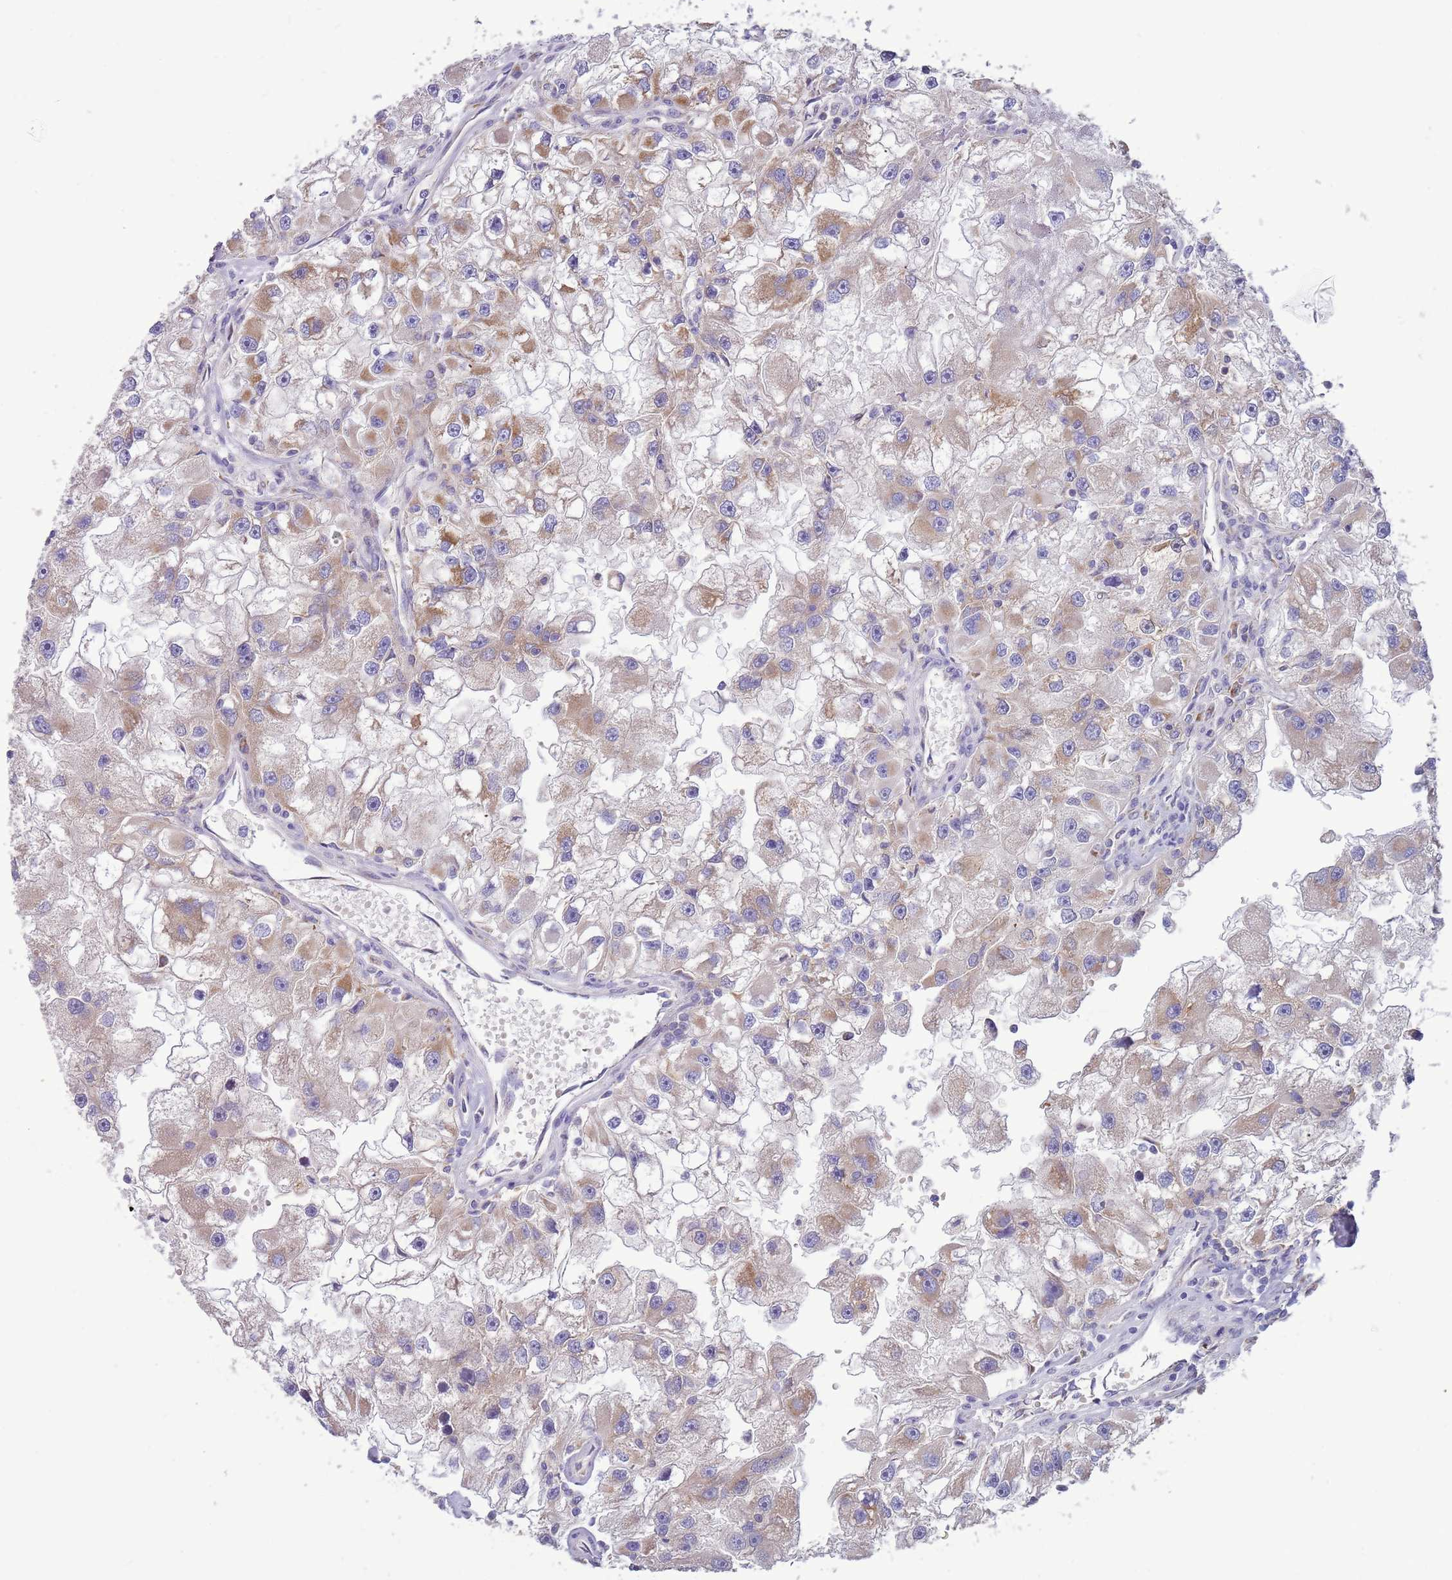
{"staining": {"intensity": "moderate", "quantity": "<25%", "location": "cytoplasmic/membranous"}, "tissue": "renal cancer", "cell_type": "Tumor cells", "image_type": "cancer", "snomed": [{"axis": "morphology", "description": "Adenocarcinoma, NOS"}, {"axis": "topography", "description": "Kidney"}], "caption": "A histopathology image of human renal cancer stained for a protein shows moderate cytoplasmic/membranous brown staining in tumor cells.", "gene": "UQCRQ", "patient": {"sex": "male", "age": 63}}